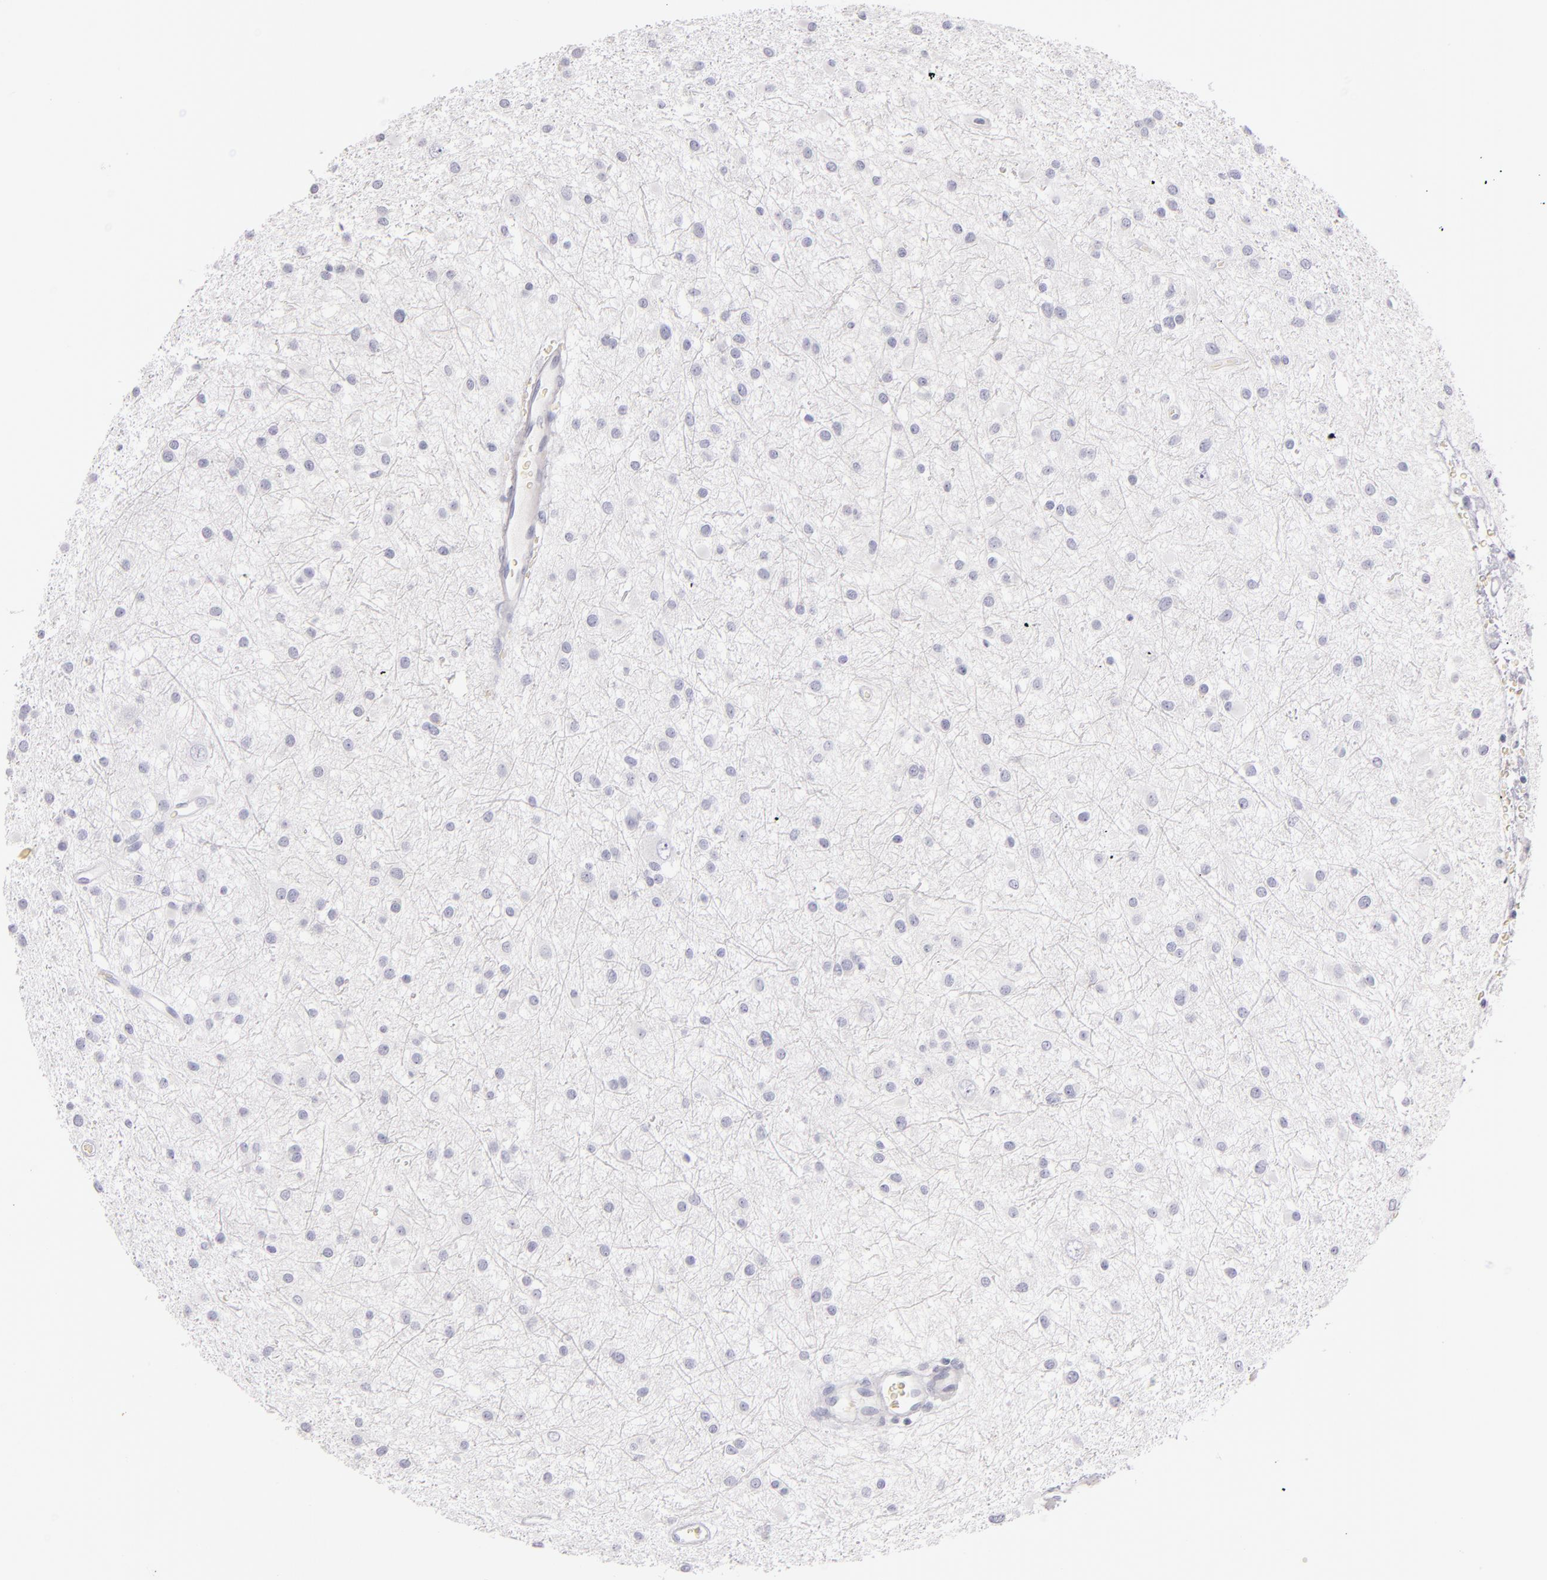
{"staining": {"intensity": "negative", "quantity": "none", "location": "none"}, "tissue": "glioma", "cell_type": "Tumor cells", "image_type": "cancer", "snomed": [{"axis": "morphology", "description": "Glioma, malignant, Low grade"}, {"axis": "topography", "description": "Brain"}], "caption": "Image shows no protein positivity in tumor cells of malignant glioma (low-grade) tissue.", "gene": "FABP1", "patient": {"sex": "female", "age": 36}}